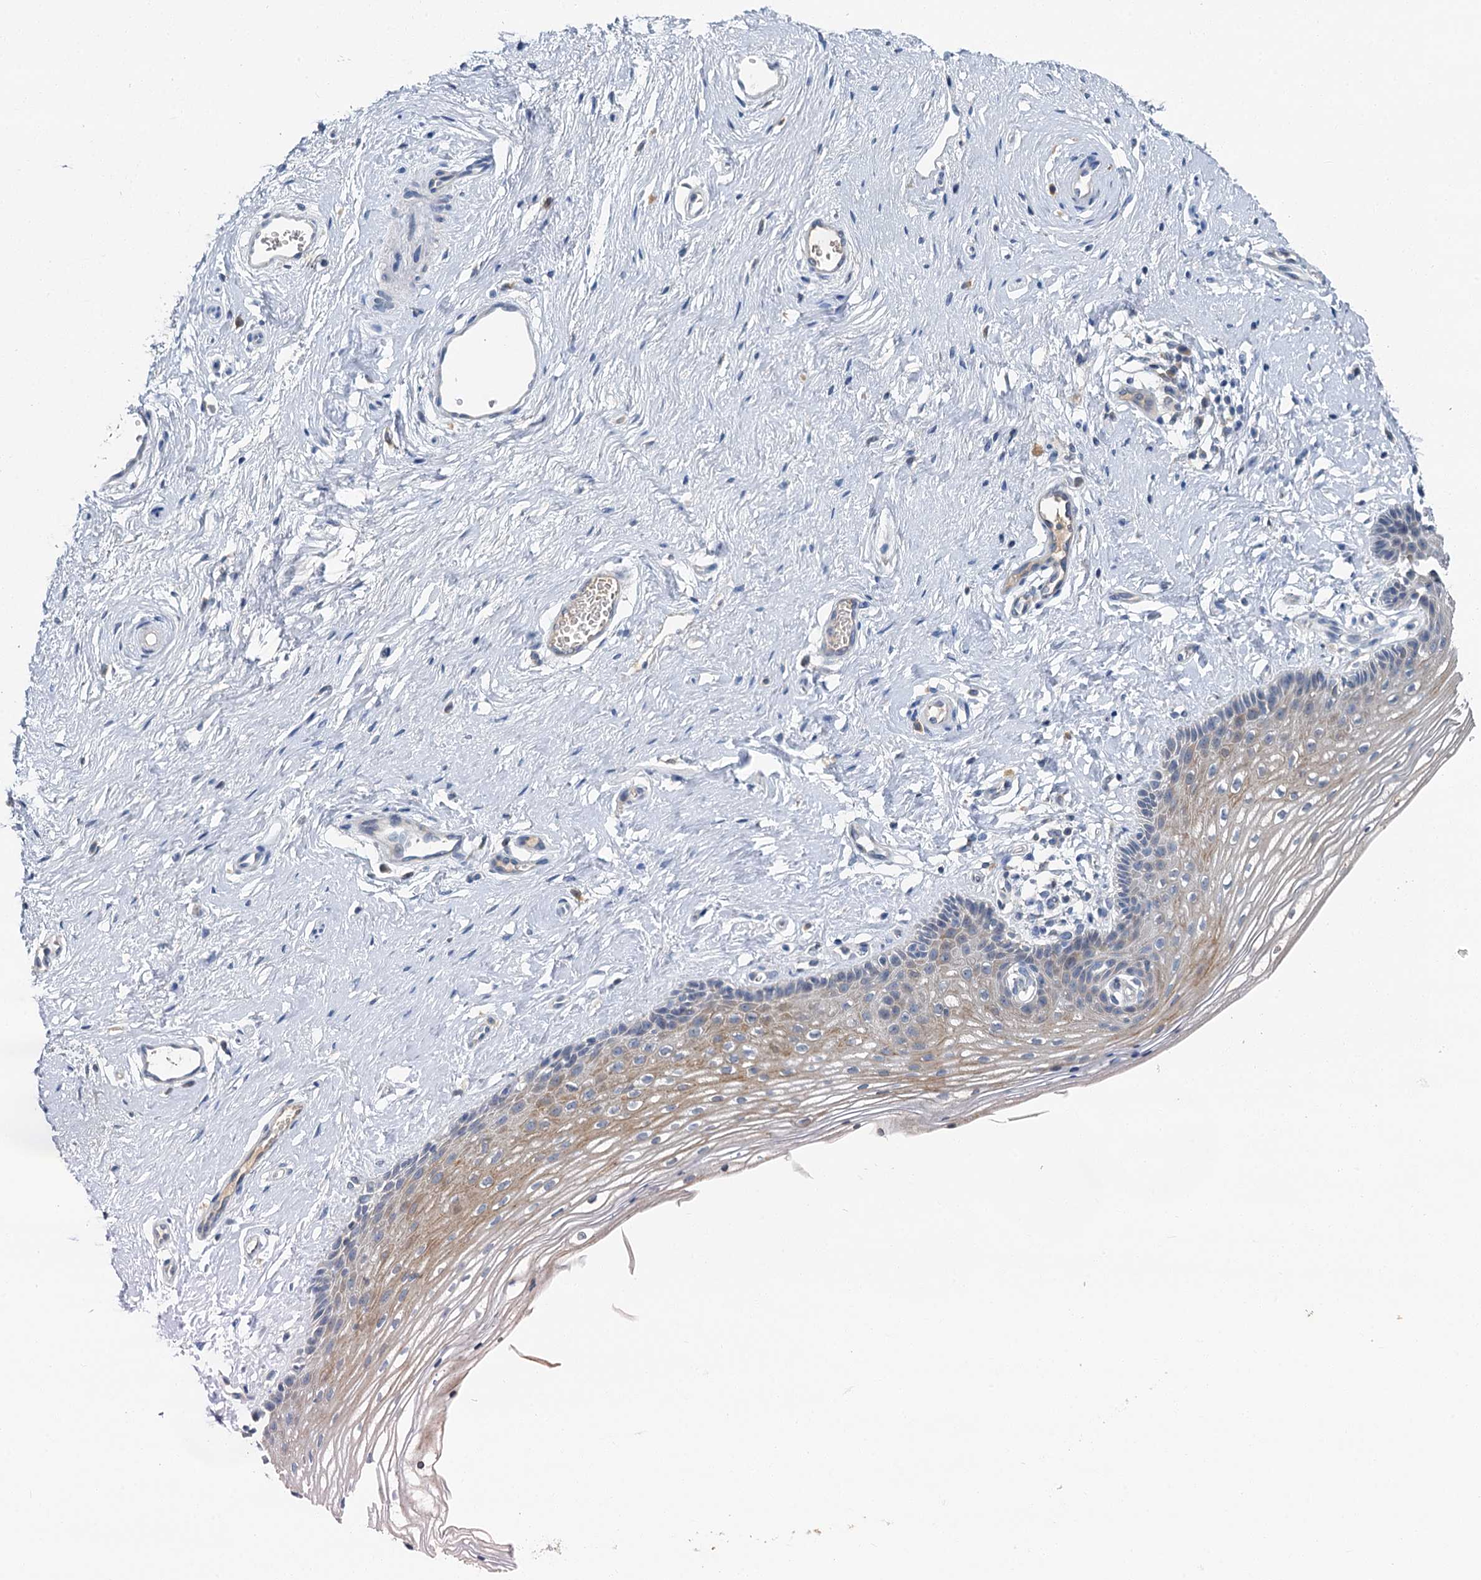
{"staining": {"intensity": "moderate", "quantity": "<25%", "location": "cytoplasmic/membranous"}, "tissue": "vagina", "cell_type": "Squamous epithelial cells", "image_type": "normal", "snomed": [{"axis": "morphology", "description": "Normal tissue, NOS"}, {"axis": "topography", "description": "Vagina"}], "caption": "IHC image of unremarkable vagina: human vagina stained using IHC shows low levels of moderate protein expression localized specifically in the cytoplasmic/membranous of squamous epithelial cells, appearing as a cytoplasmic/membranous brown color.", "gene": "SPINK9", "patient": {"sex": "female", "age": 46}}